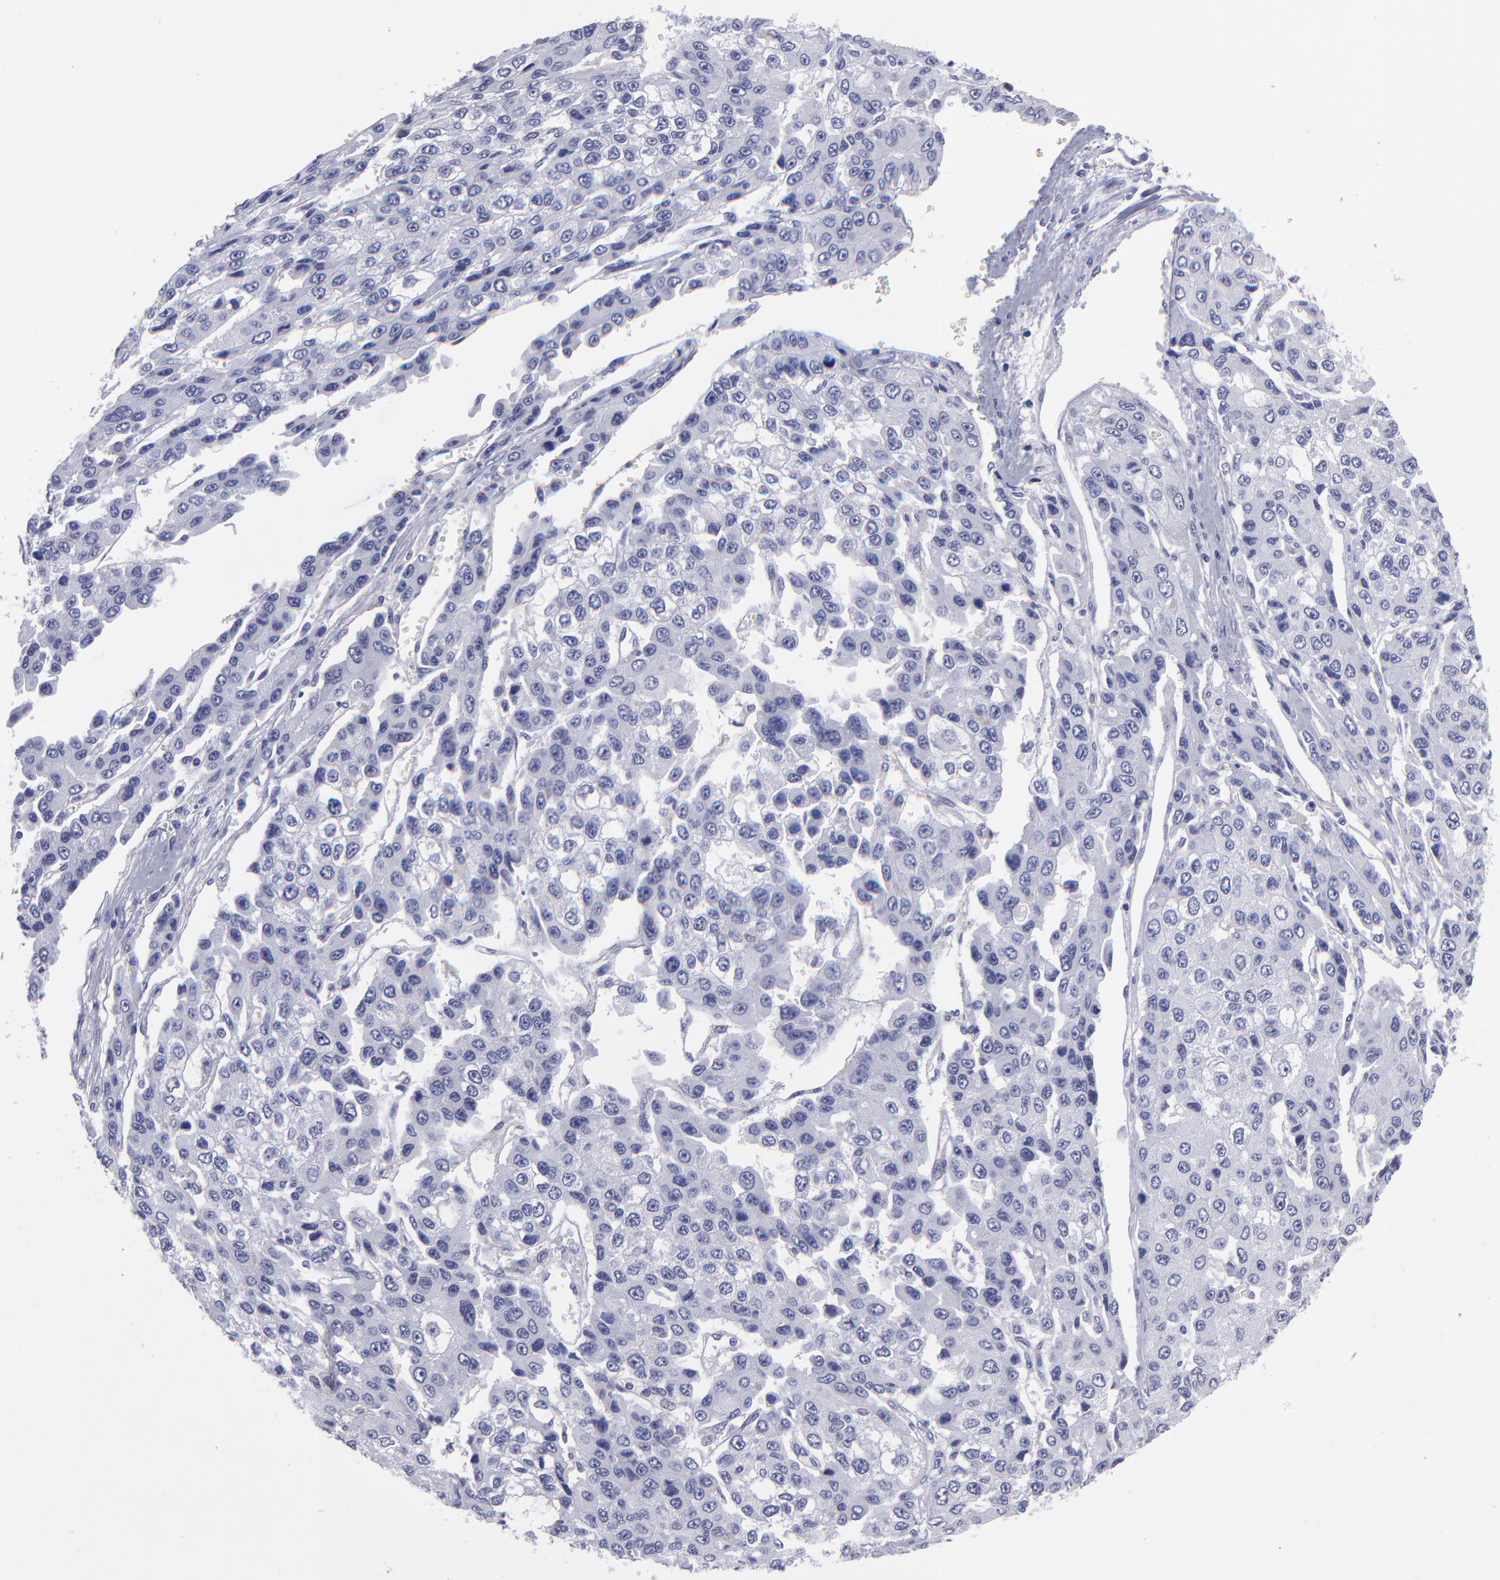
{"staining": {"intensity": "negative", "quantity": "none", "location": "none"}, "tissue": "liver cancer", "cell_type": "Tumor cells", "image_type": "cancer", "snomed": [{"axis": "morphology", "description": "Carcinoma, Hepatocellular, NOS"}, {"axis": "topography", "description": "Liver"}], "caption": "DAB immunohistochemical staining of human liver cancer (hepatocellular carcinoma) displays no significant positivity in tumor cells.", "gene": "MB", "patient": {"sex": "female", "age": 66}}